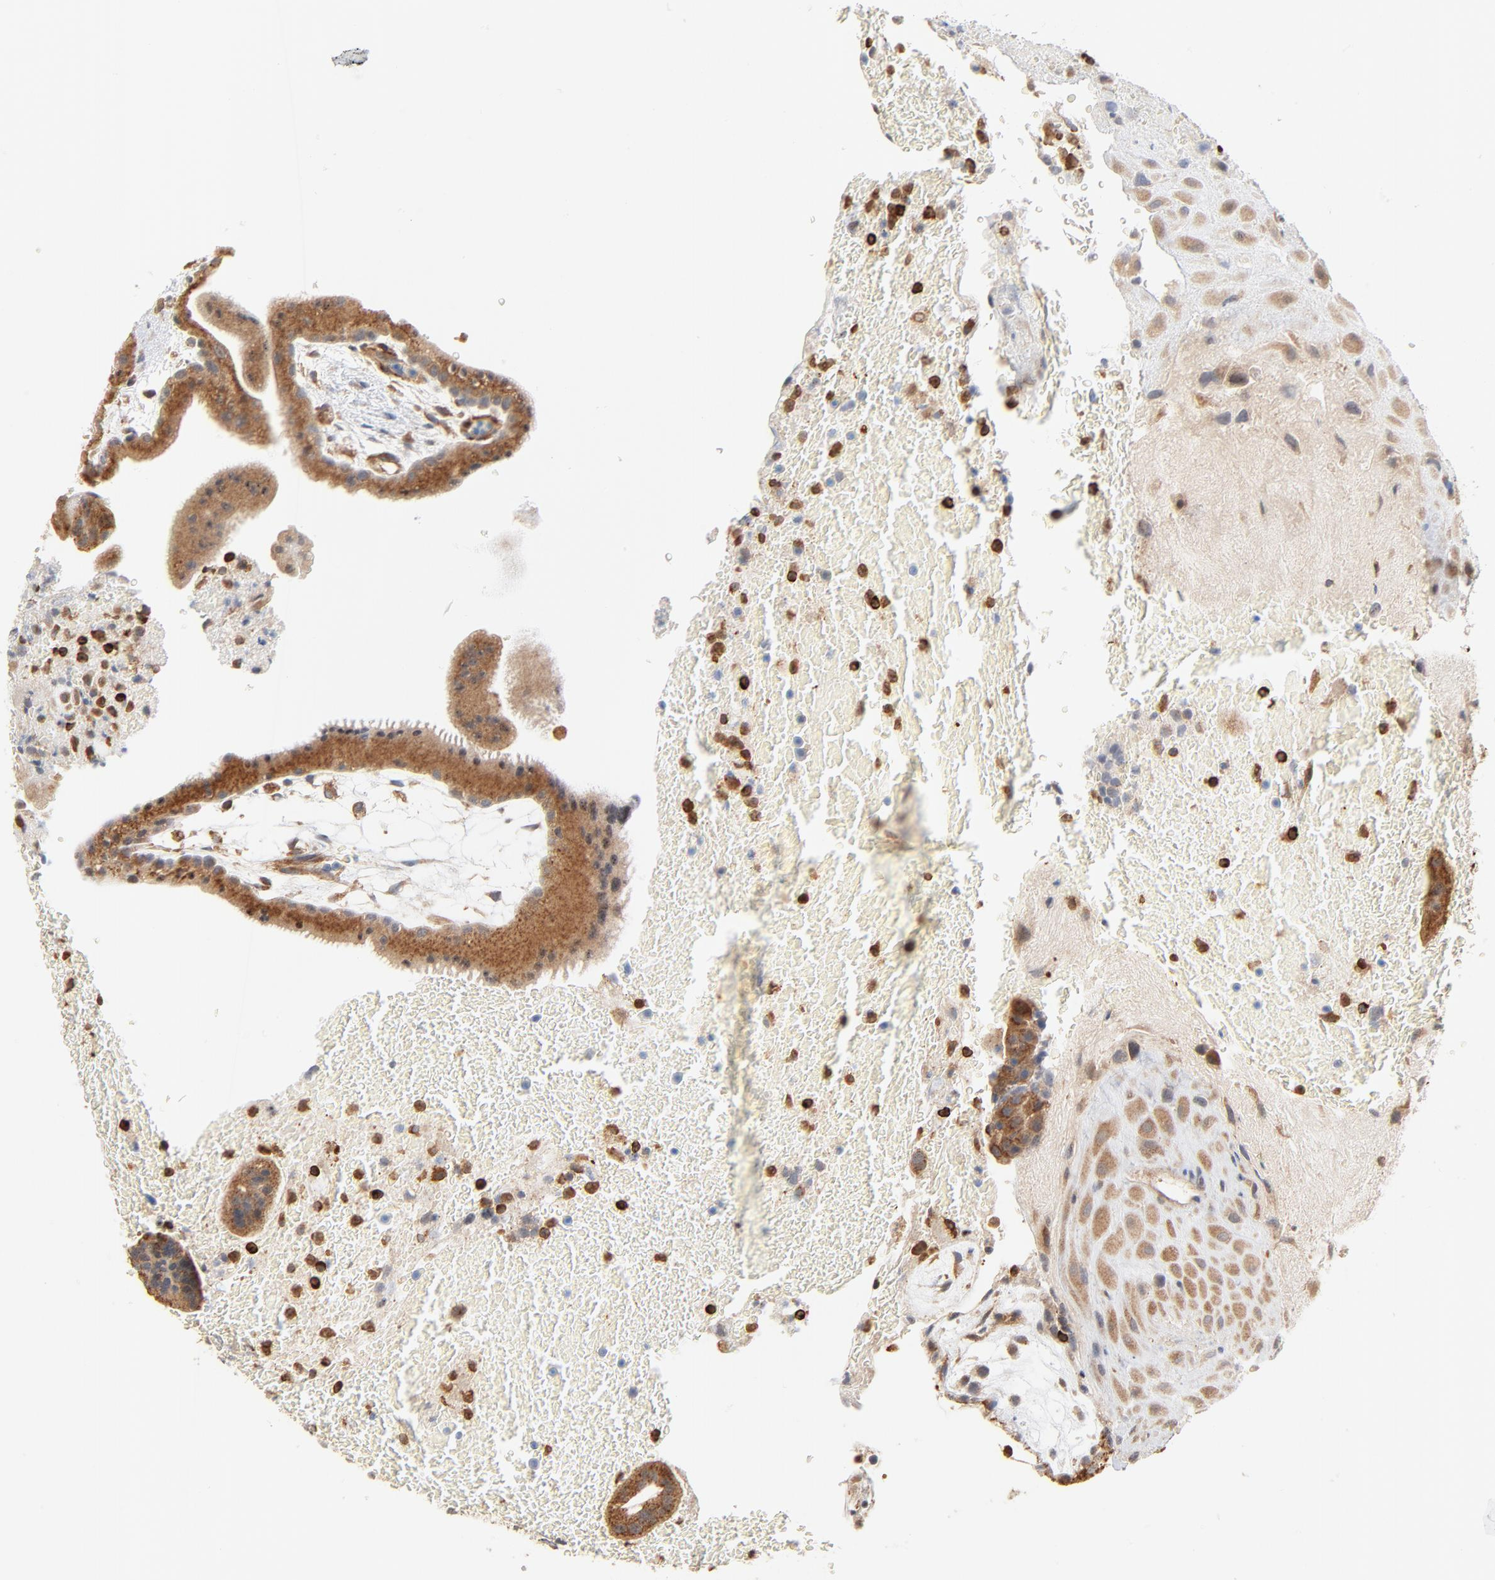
{"staining": {"intensity": "strong", "quantity": ">75%", "location": "cytoplasmic/membranous"}, "tissue": "placenta", "cell_type": "Decidual cells", "image_type": "normal", "snomed": [{"axis": "morphology", "description": "Normal tissue, NOS"}, {"axis": "topography", "description": "Placenta"}], "caption": "Strong cytoplasmic/membranous protein staining is present in about >75% of decidual cells in placenta. (brown staining indicates protein expression, while blue staining denotes nuclei).", "gene": "SH3KBP1", "patient": {"sex": "female", "age": 19}}